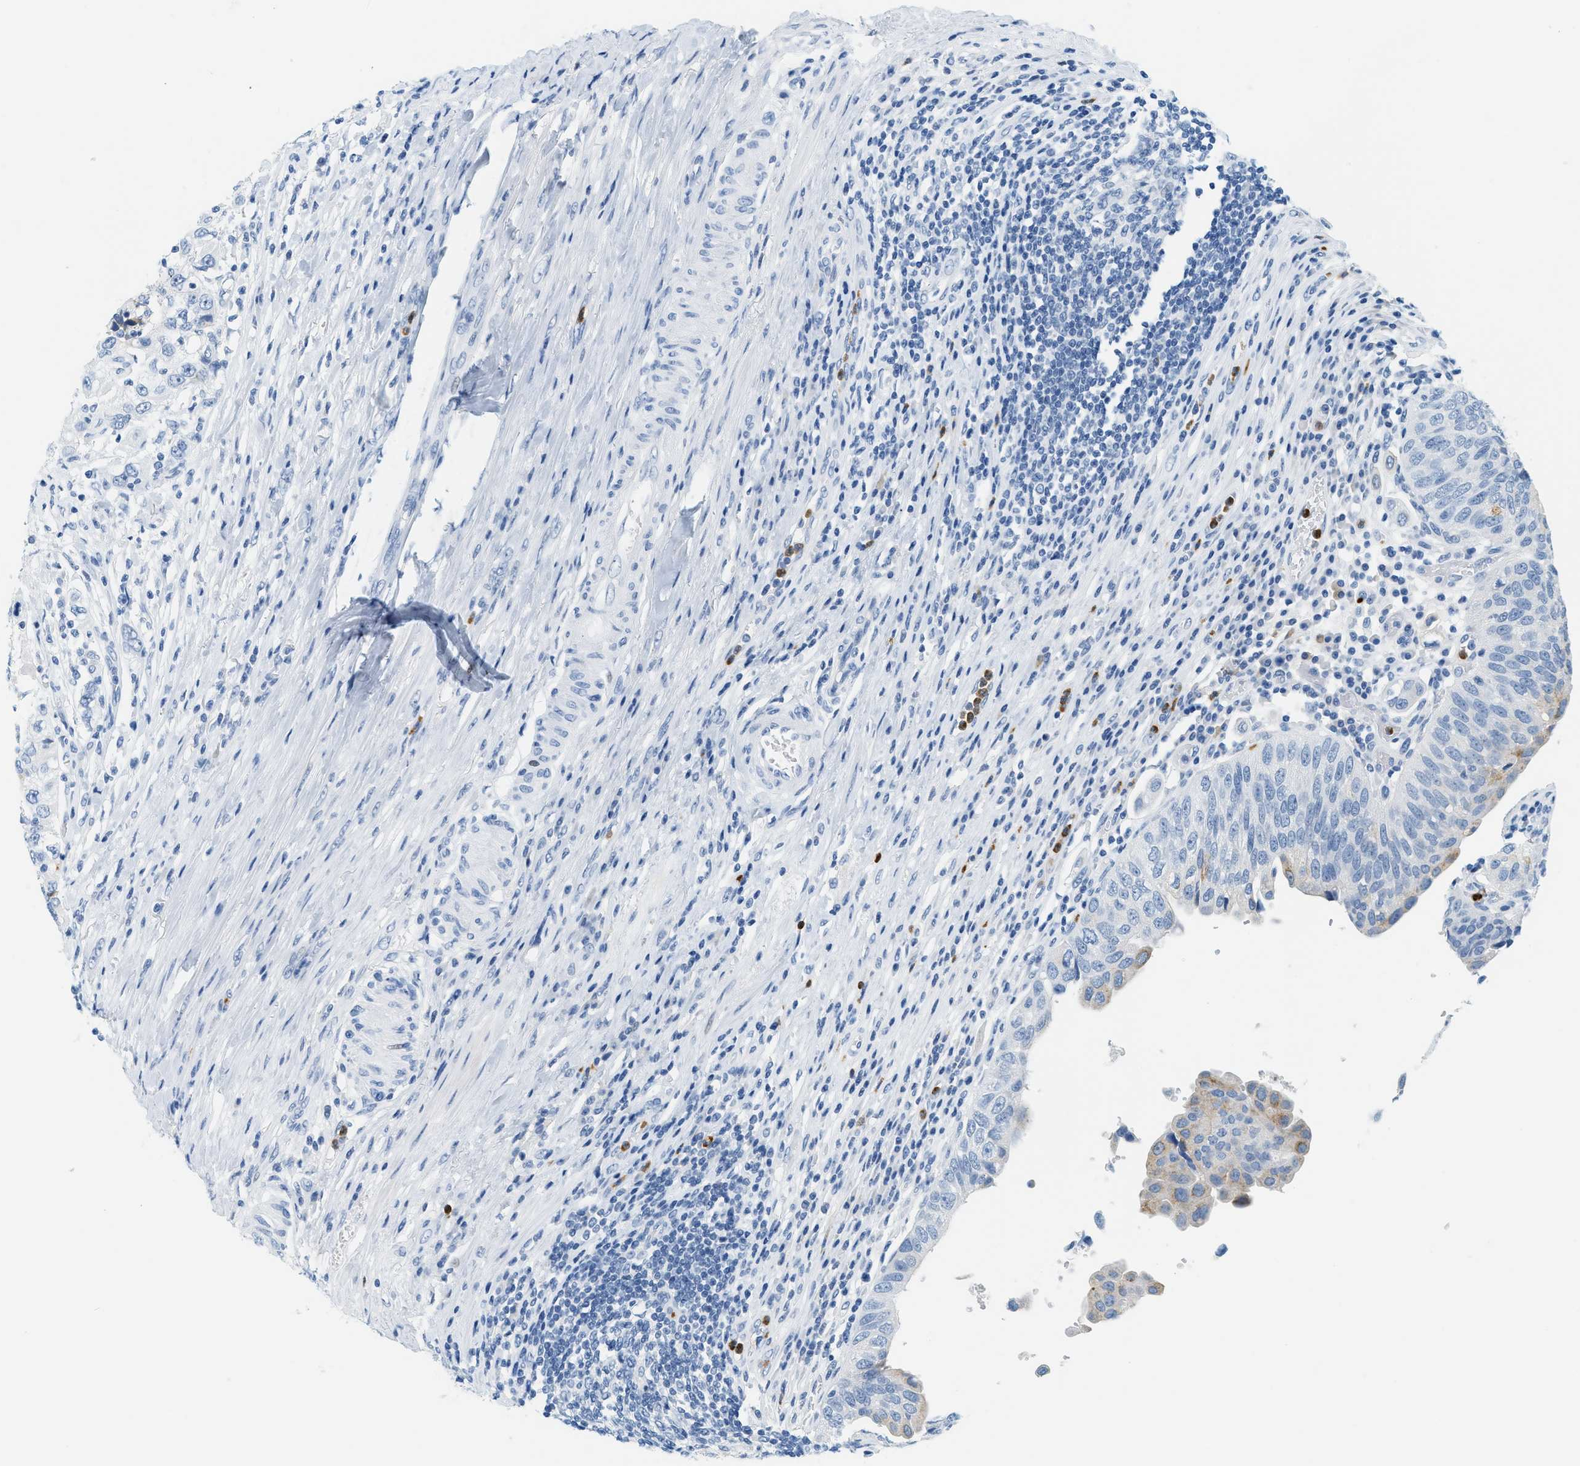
{"staining": {"intensity": "moderate", "quantity": "<25%", "location": "cytoplasmic/membranous"}, "tissue": "urothelial cancer", "cell_type": "Tumor cells", "image_type": "cancer", "snomed": [{"axis": "morphology", "description": "Urothelial carcinoma, High grade"}, {"axis": "topography", "description": "Urinary bladder"}], "caption": "Immunohistochemical staining of urothelial carcinoma (high-grade) reveals moderate cytoplasmic/membranous protein expression in approximately <25% of tumor cells.", "gene": "LCN2", "patient": {"sex": "female", "age": 80}}